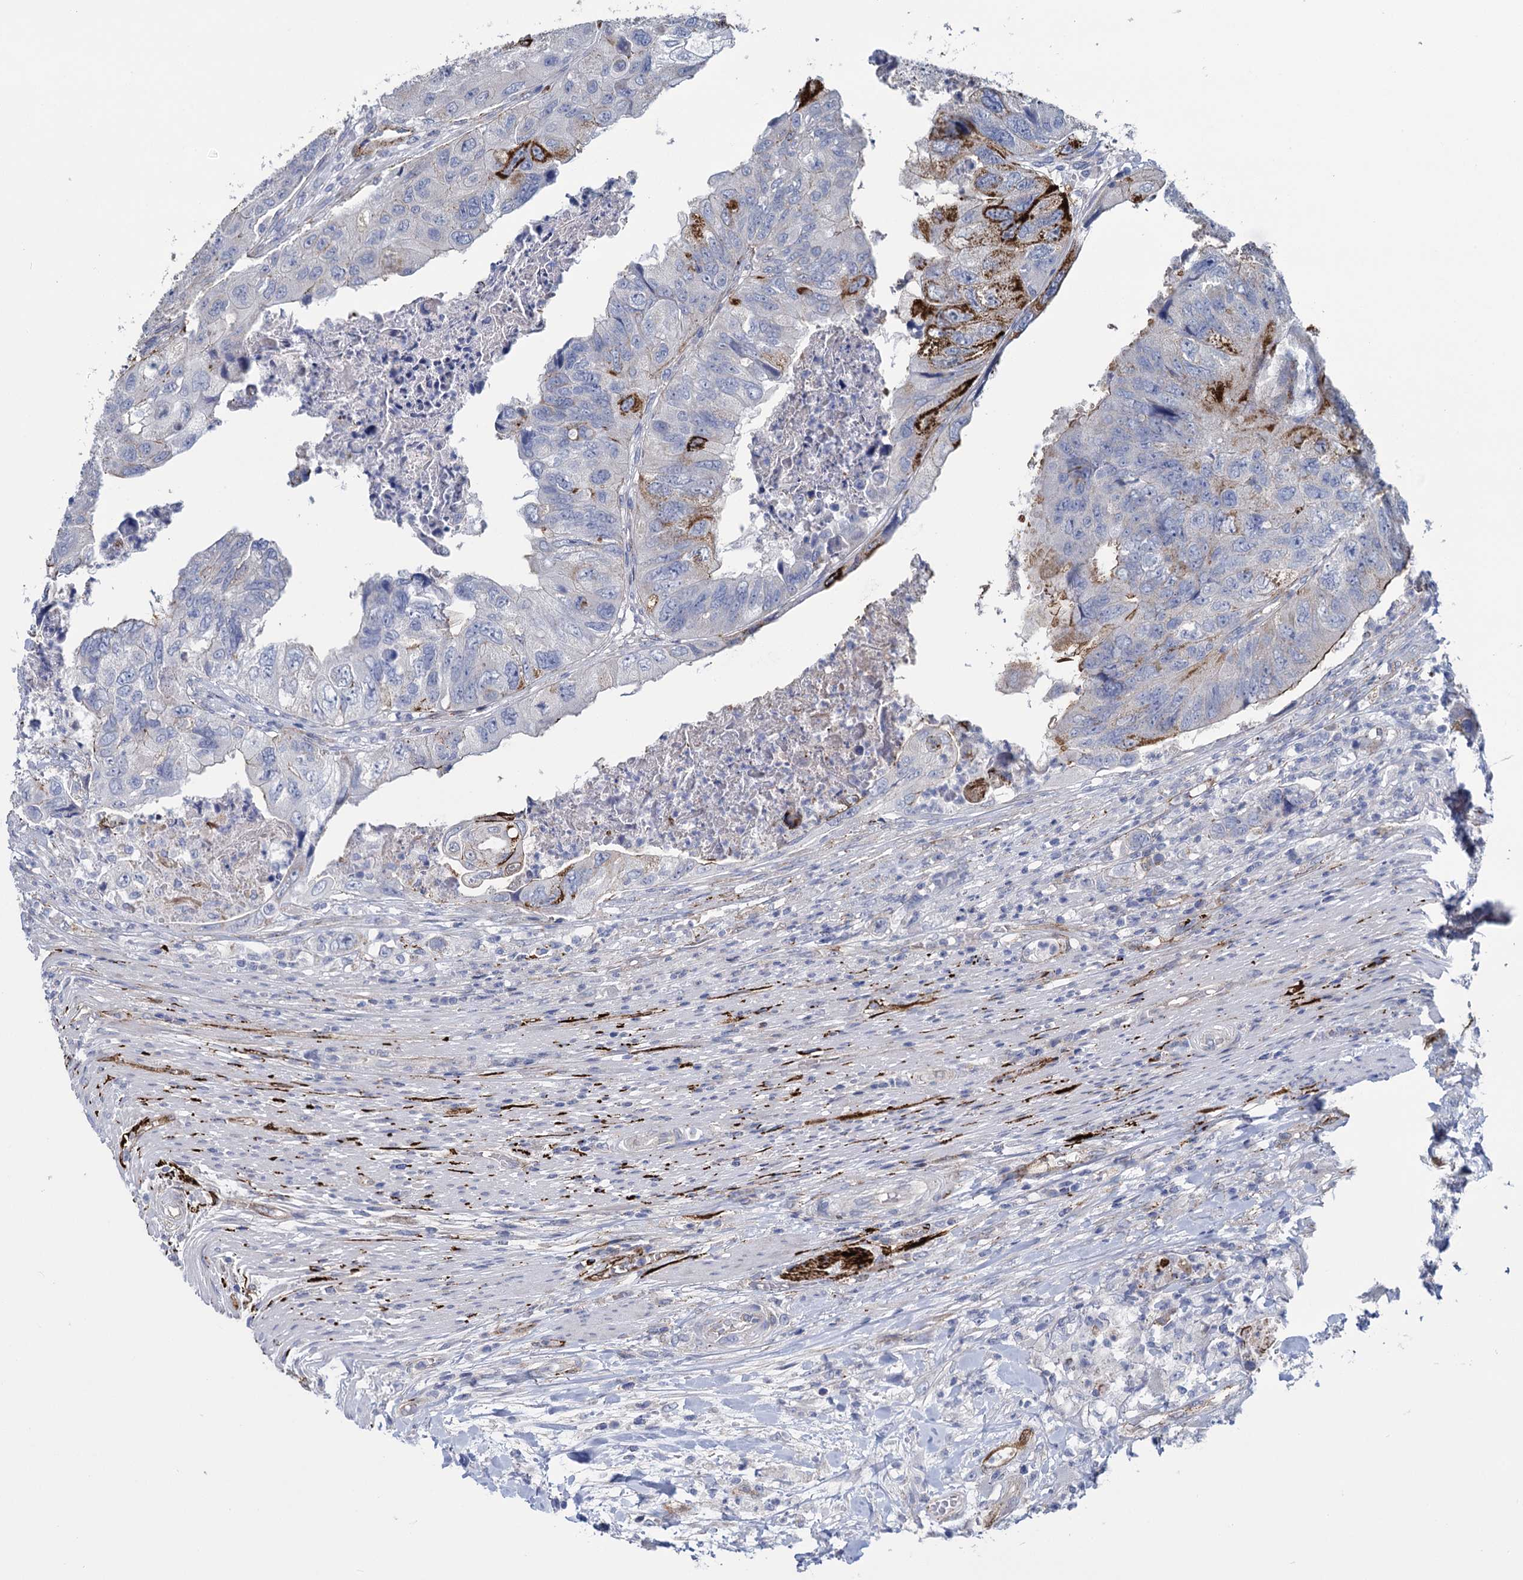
{"staining": {"intensity": "strong", "quantity": "<25%", "location": "cytoplasmic/membranous"}, "tissue": "colorectal cancer", "cell_type": "Tumor cells", "image_type": "cancer", "snomed": [{"axis": "morphology", "description": "Adenocarcinoma, NOS"}, {"axis": "topography", "description": "Rectum"}], "caption": "Adenocarcinoma (colorectal) was stained to show a protein in brown. There is medium levels of strong cytoplasmic/membranous positivity in about <25% of tumor cells.", "gene": "SNCG", "patient": {"sex": "male", "age": 63}}